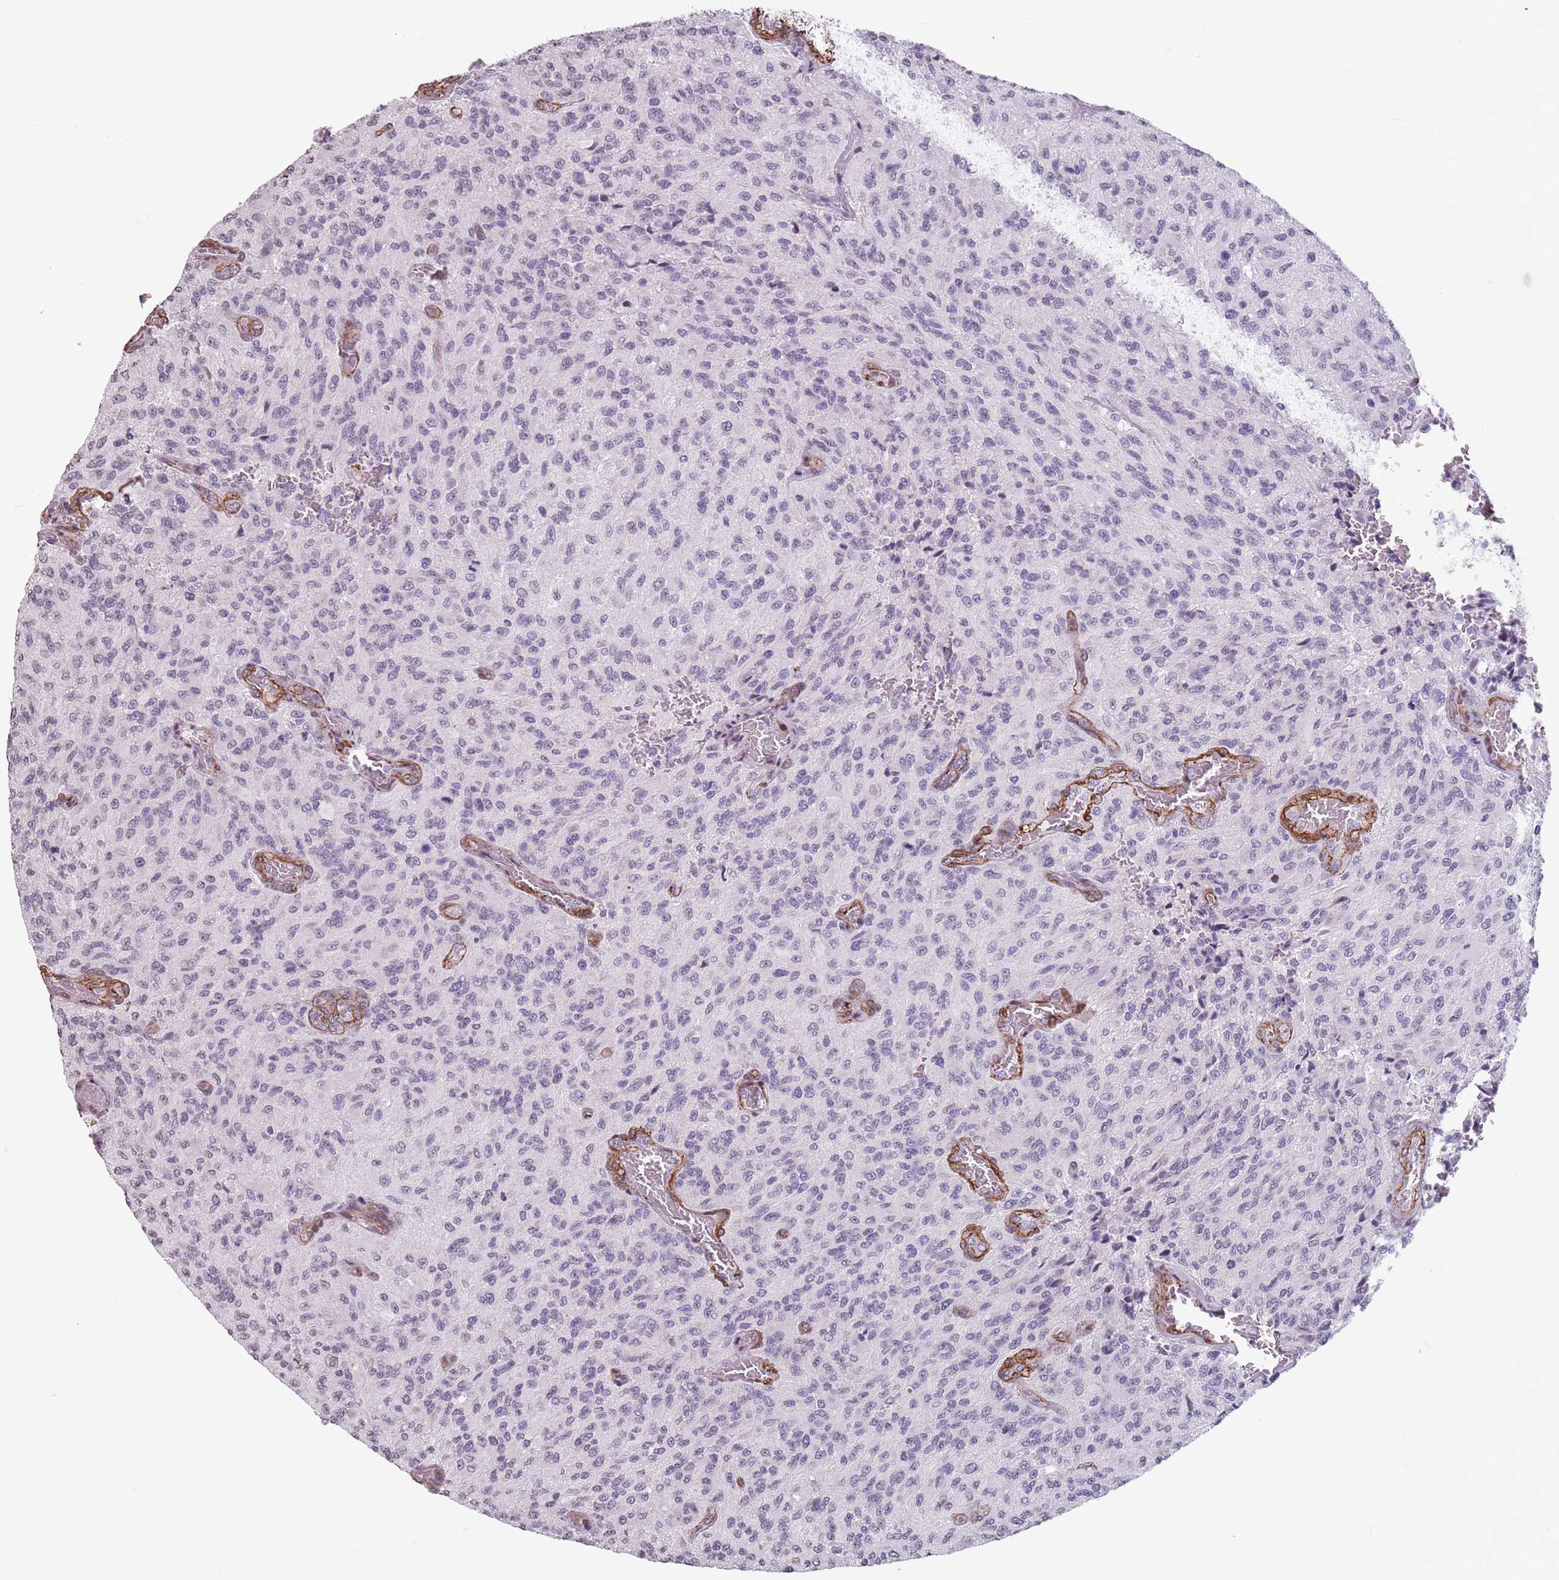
{"staining": {"intensity": "negative", "quantity": "none", "location": "none"}, "tissue": "glioma", "cell_type": "Tumor cells", "image_type": "cancer", "snomed": [{"axis": "morphology", "description": "Normal tissue, NOS"}, {"axis": "morphology", "description": "Glioma, malignant, High grade"}, {"axis": "topography", "description": "Cerebral cortex"}], "caption": "Tumor cells show no significant protein positivity in malignant high-grade glioma.", "gene": "TMC4", "patient": {"sex": "male", "age": 56}}